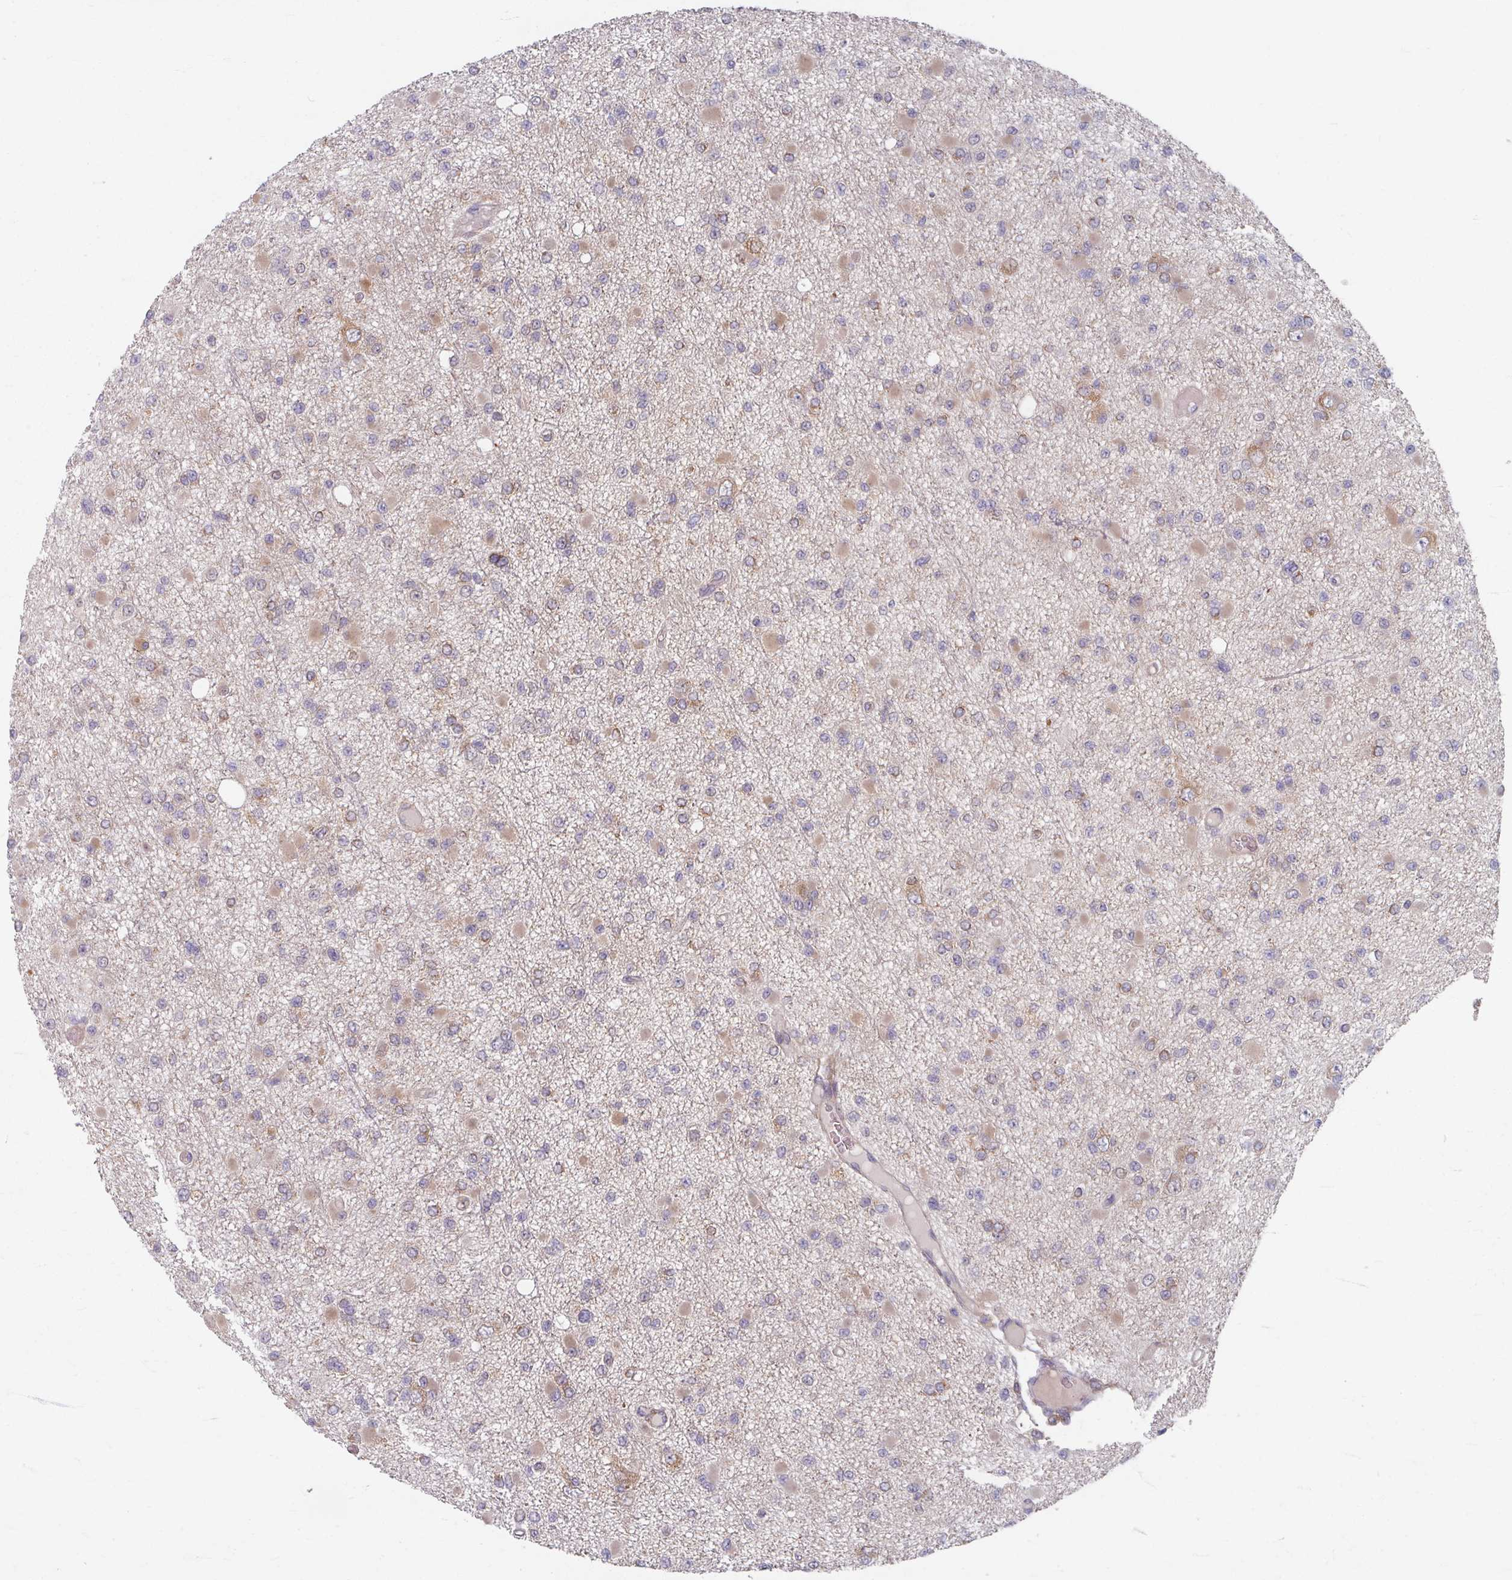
{"staining": {"intensity": "weak", "quantity": "25%-75%", "location": "cytoplasmic/membranous"}, "tissue": "glioma", "cell_type": "Tumor cells", "image_type": "cancer", "snomed": [{"axis": "morphology", "description": "Glioma, malignant, Low grade"}, {"axis": "topography", "description": "Brain"}], "caption": "A photomicrograph of human malignant glioma (low-grade) stained for a protein reveals weak cytoplasmic/membranous brown staining in tumor cells. (Stains: DAB (3,3'-diaminobenzidine) in brown, nuclei in blue, Microscopy: brightfield microscopy at high magnification).", "gene": "STAM", "patient": {"sex": "female", "age": 22}}